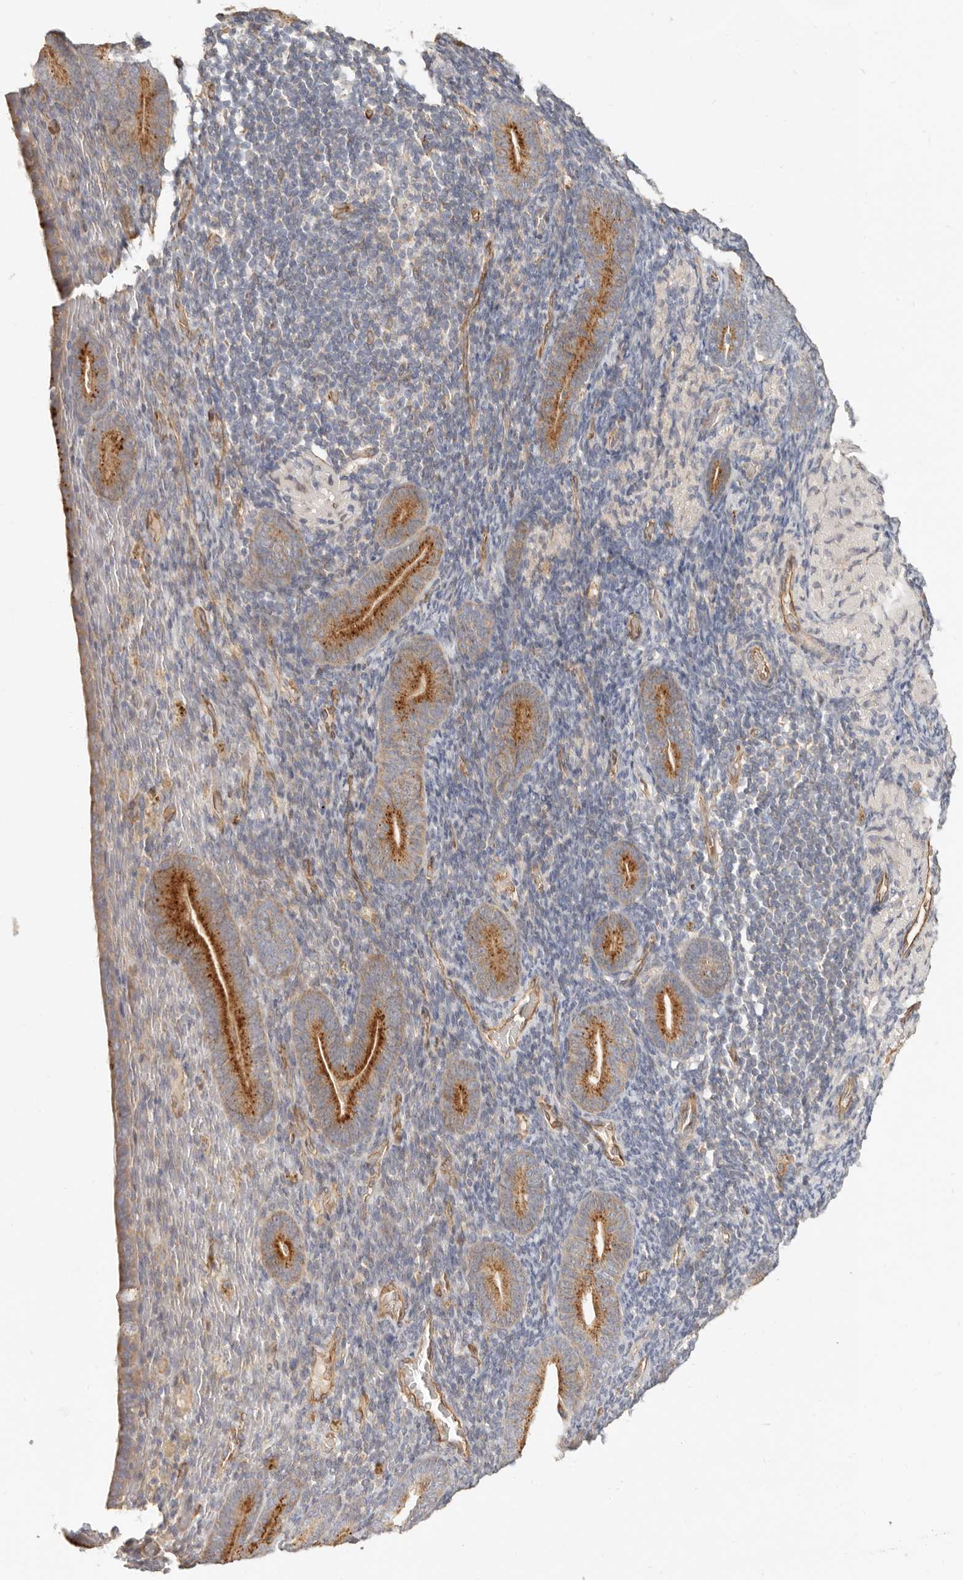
{"staining": {"intensity": "negative", "quantity": "none", "location": "none"}, "tissue": "endometrium", "cell_type": "Cells in endometrial stroma", "image_type": "normal", "snomed": [{"axis": "morphology", "description": "Normal tissue, NOS"}, {"axis": "topography", "description": "Endometrium"}], "caption": "Immunohistochemical staining of unremarkable human endometrium demonstrates no significant expression in cells in endometrial stroma.", "gene": "SPRING1", "patient": {"sex": "female", "age": 51}}